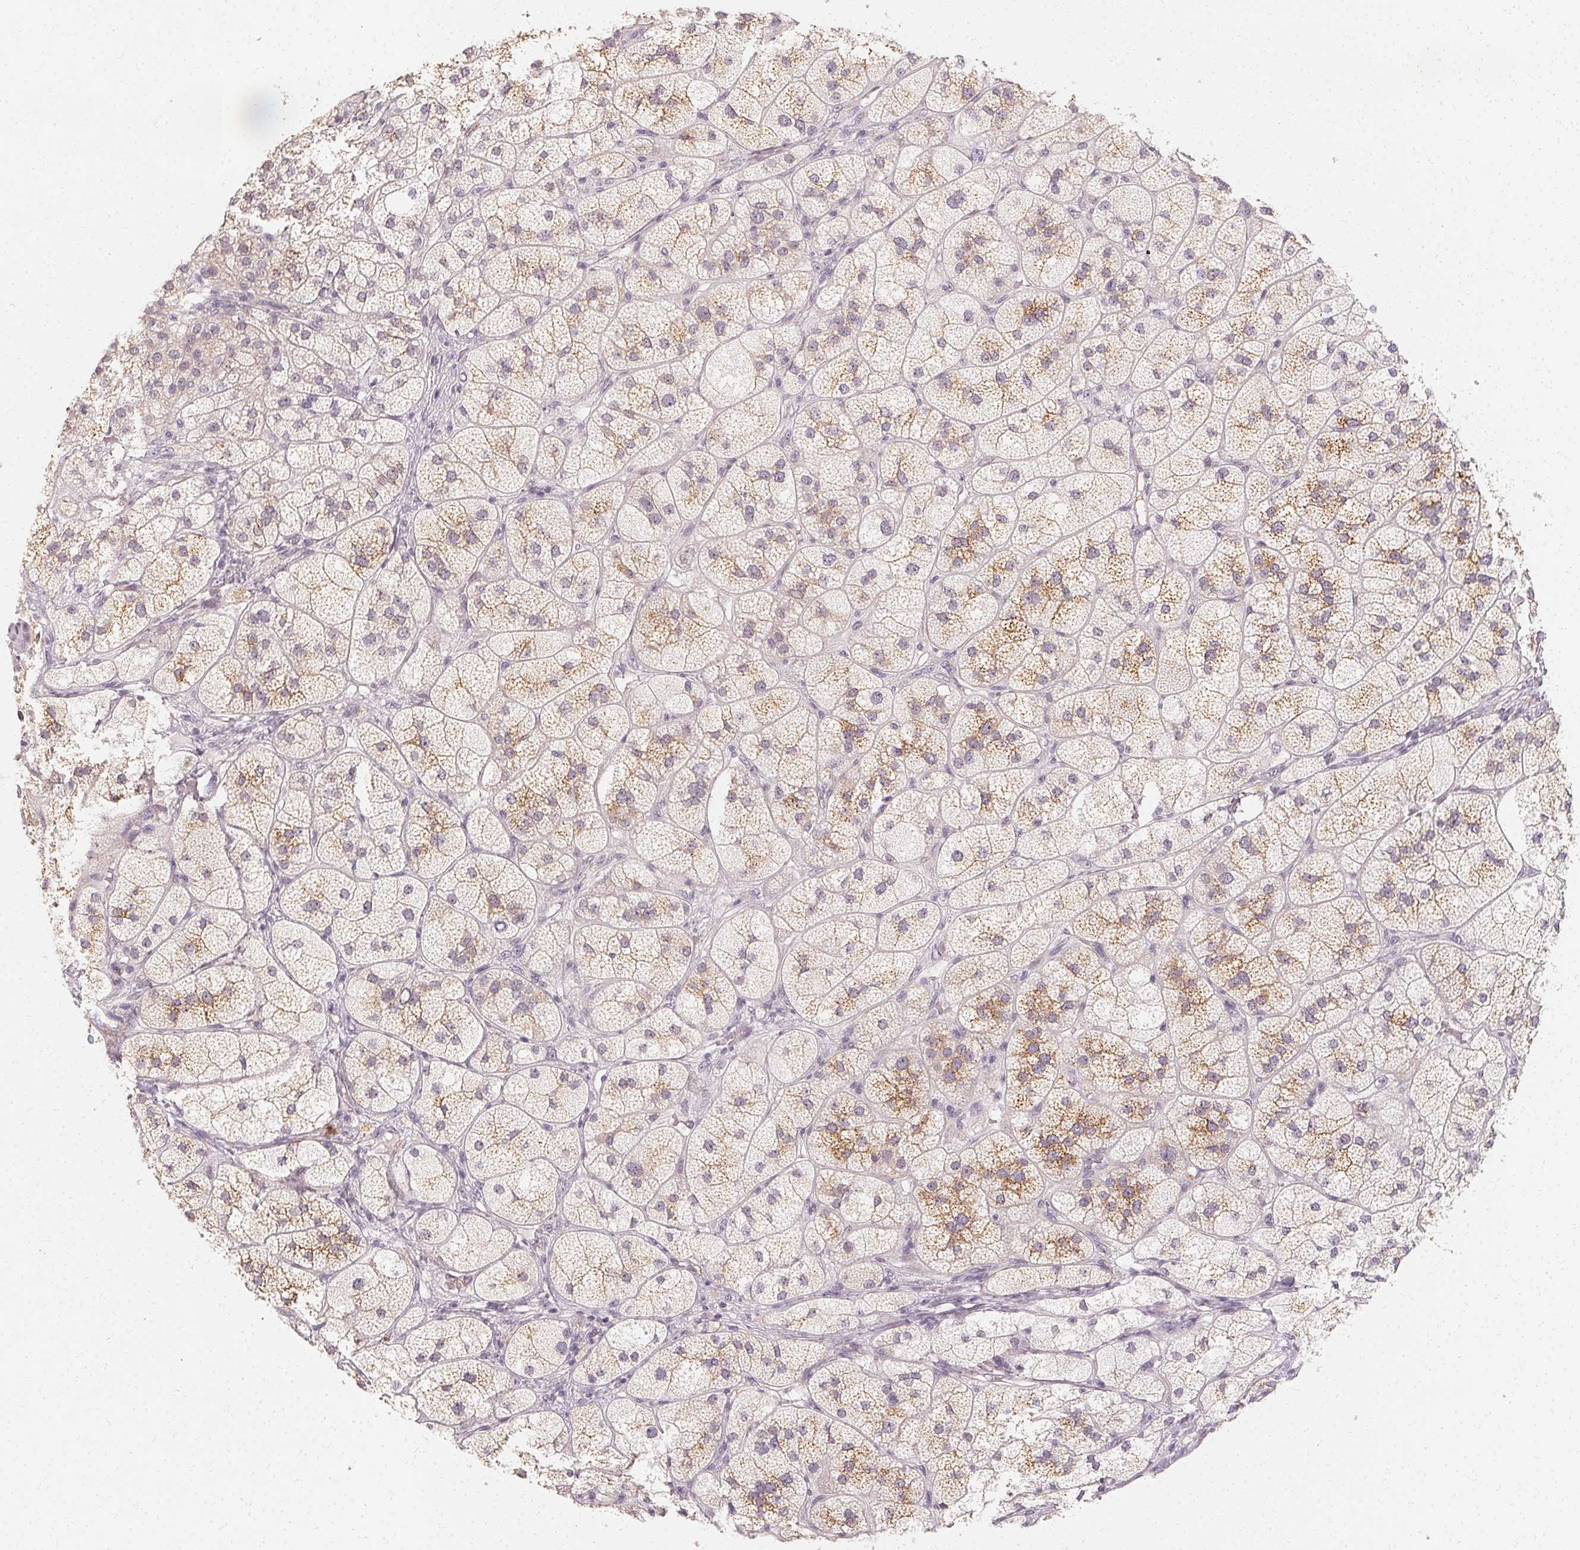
{"staining": {"intensity": "weak", "quantity": "25%-75%", "location": "cytoplasmic/membranous"}, "tissue": "adrenal gland", "cell_type": "Glandular cells", "image_type": "normal", "snomed": [{"axis": "morphology", "description": "Normal tissue, NOS"}, {"axis": "topography", "description": "Adrenal gland"}], "caption": "Brown immunohistochemical staining in normal human adrenal gland displays weak cytoplasmic/membranous positivity in about 25%-75% of glandular cells. The staining was performed using DAB (3,3'-diaminobenzidine) to visualize the protein expression in brown, while the nuclei were stained in blue with hematoxylin (Magnification: 20x).", "gene": "CLCNKA", "patient": {"sex": "female", "age": 60}}